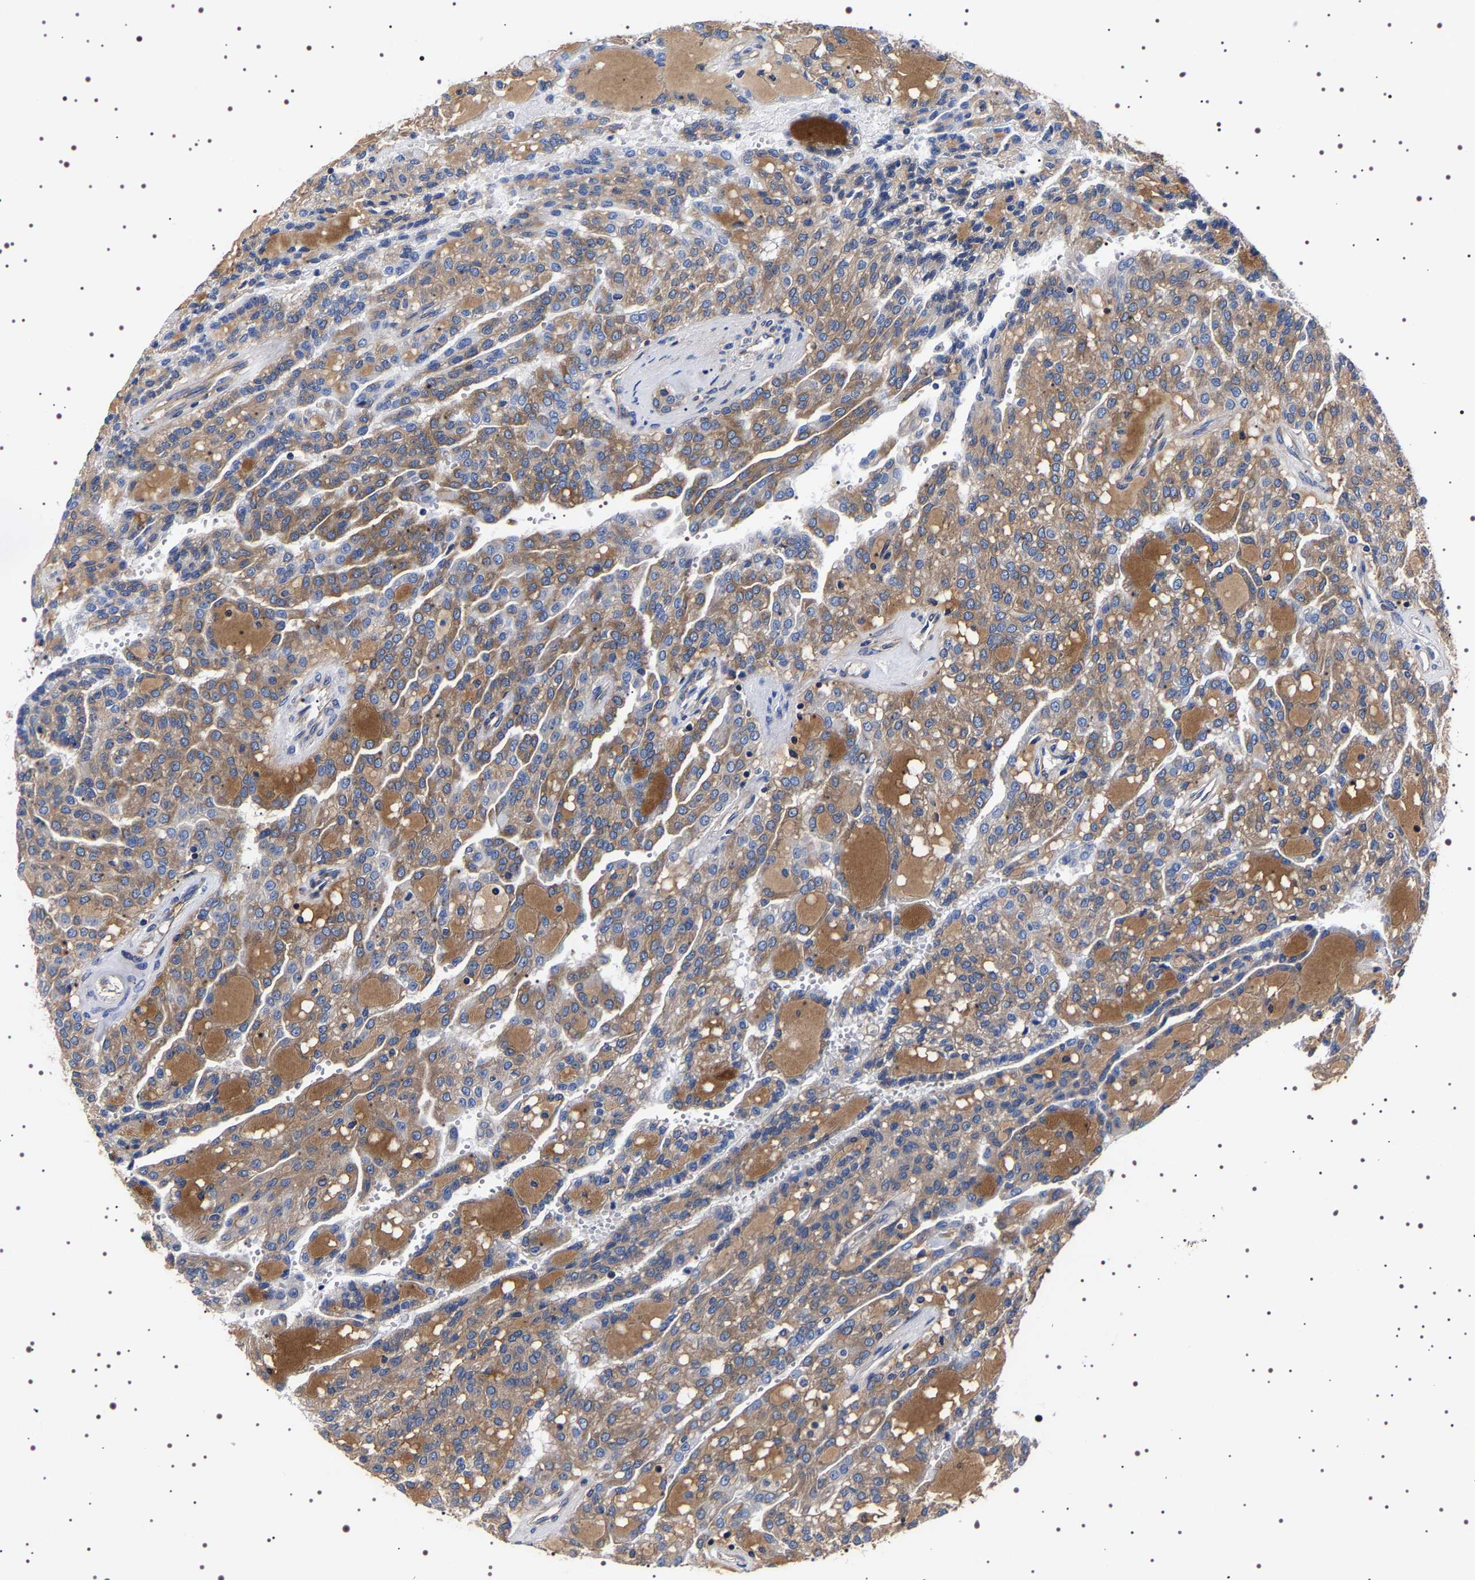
{"staining": {"intensity": "moderate", "quantity": "25%-75%", "location": "cytoplasmic/membranous"}, "tissue": "renal cancer", "cell_type": "Tumor cells", "image_type": "cancer", "snomed": [{"axis": "morphology", "description": "Adenocarcinoma, NOS"}, {"axis": "topography", "description": "Kidney"}], "caption": "Immunohistochemical staining of renal cancer reveals moderate cytoplasmic/membranous protein staining in approximately 25%-75% of tumor cells.", "gene": "DARS1", "patient": {"sex": "male", "age": 63}}